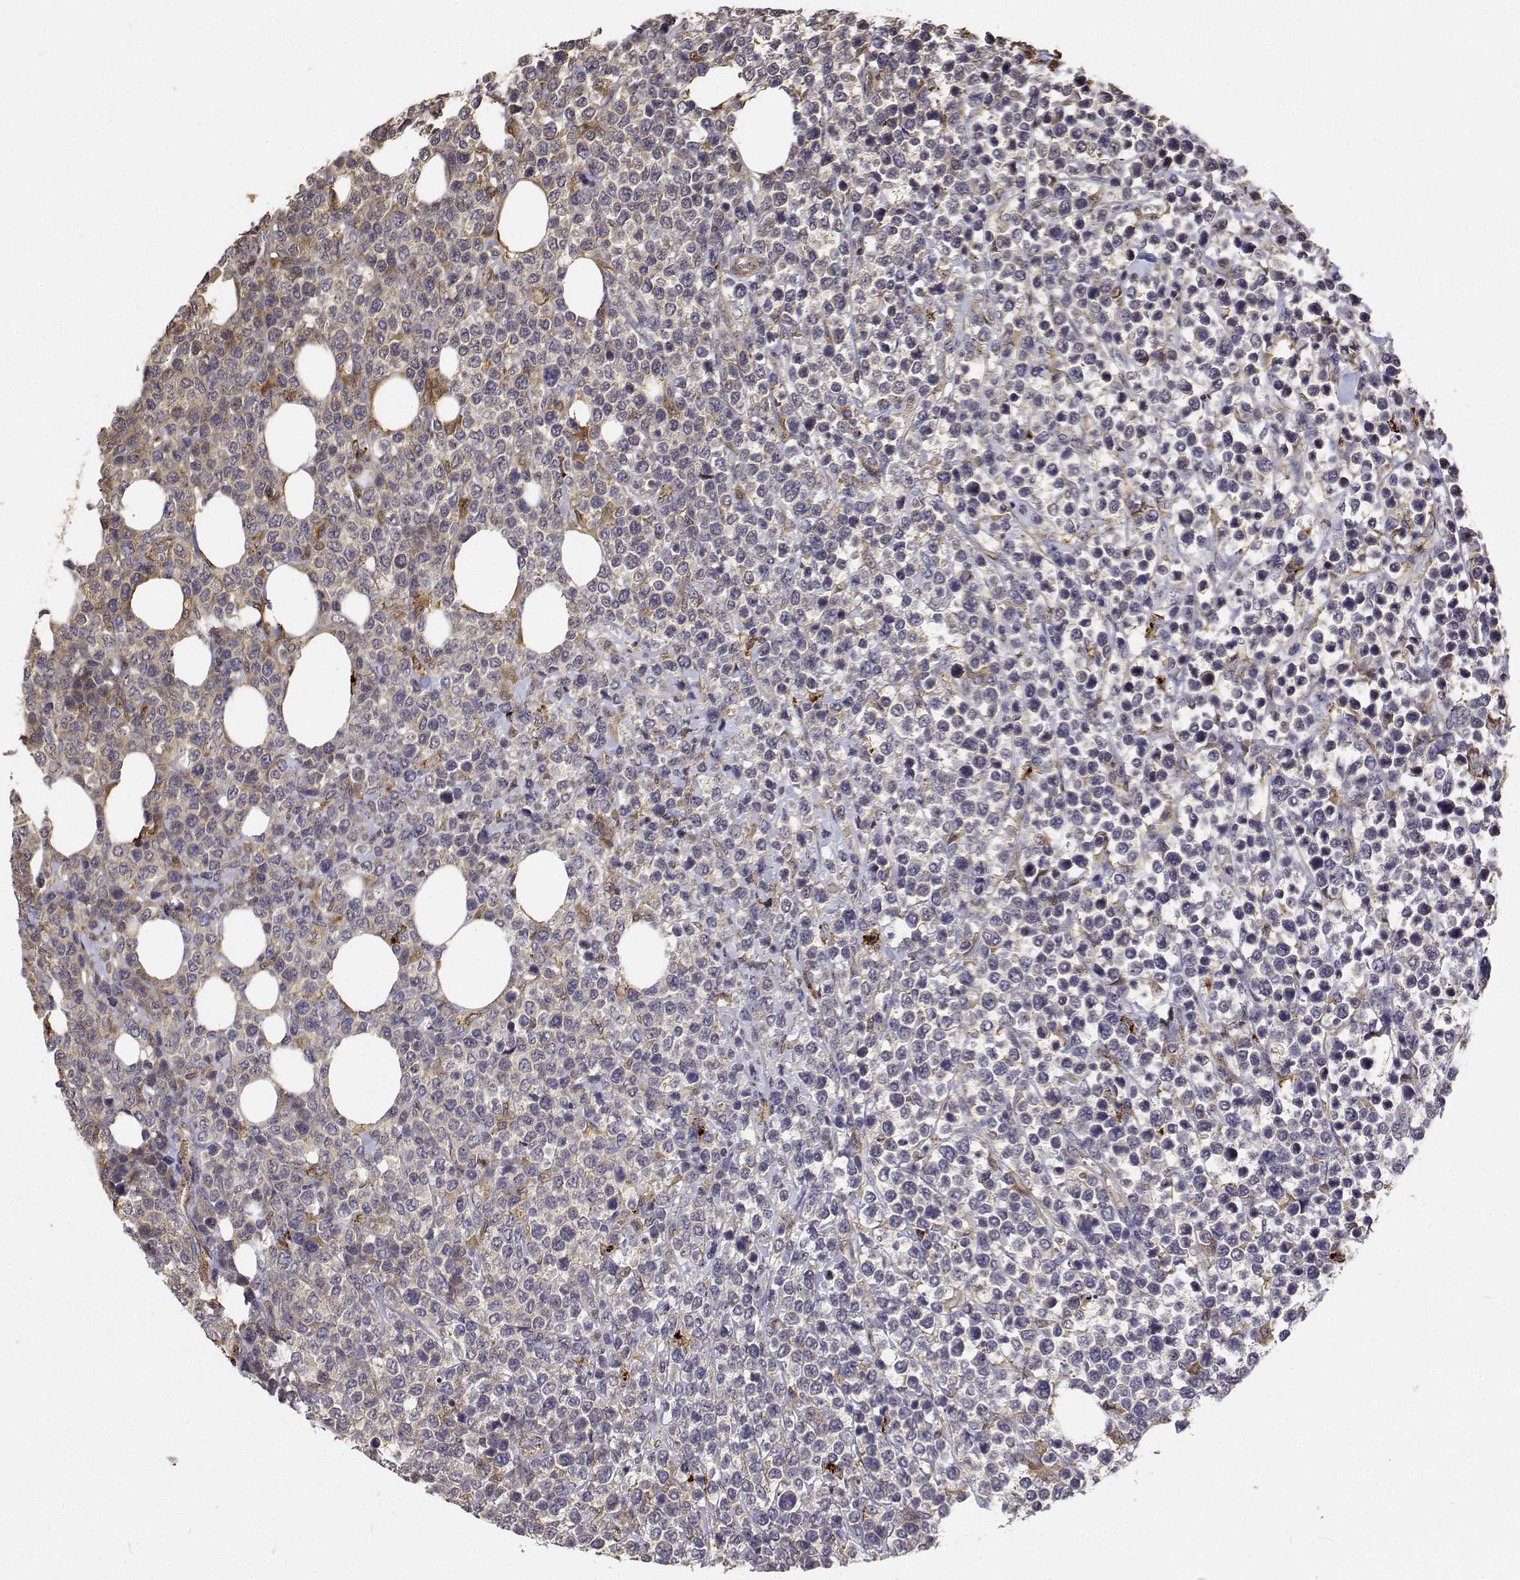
{"staining": {"intensity": "negative", "quantity": "none", "location": "none"}, "tissue": "lymphoma", "cell_type": "Tumor cells", "image_type": "cancer", "snomed": [{"axis": "morphology", "description": "Malignant lymphoma, non-Hodgkin's type, High grade"}, {"axis": "topography", "description": "Soft tissue"}], "caption": "There is no significant staining in tumor cells of lymphoma.", "gene": "PCID2", "patient": {"sex": "female", "age": 56}}